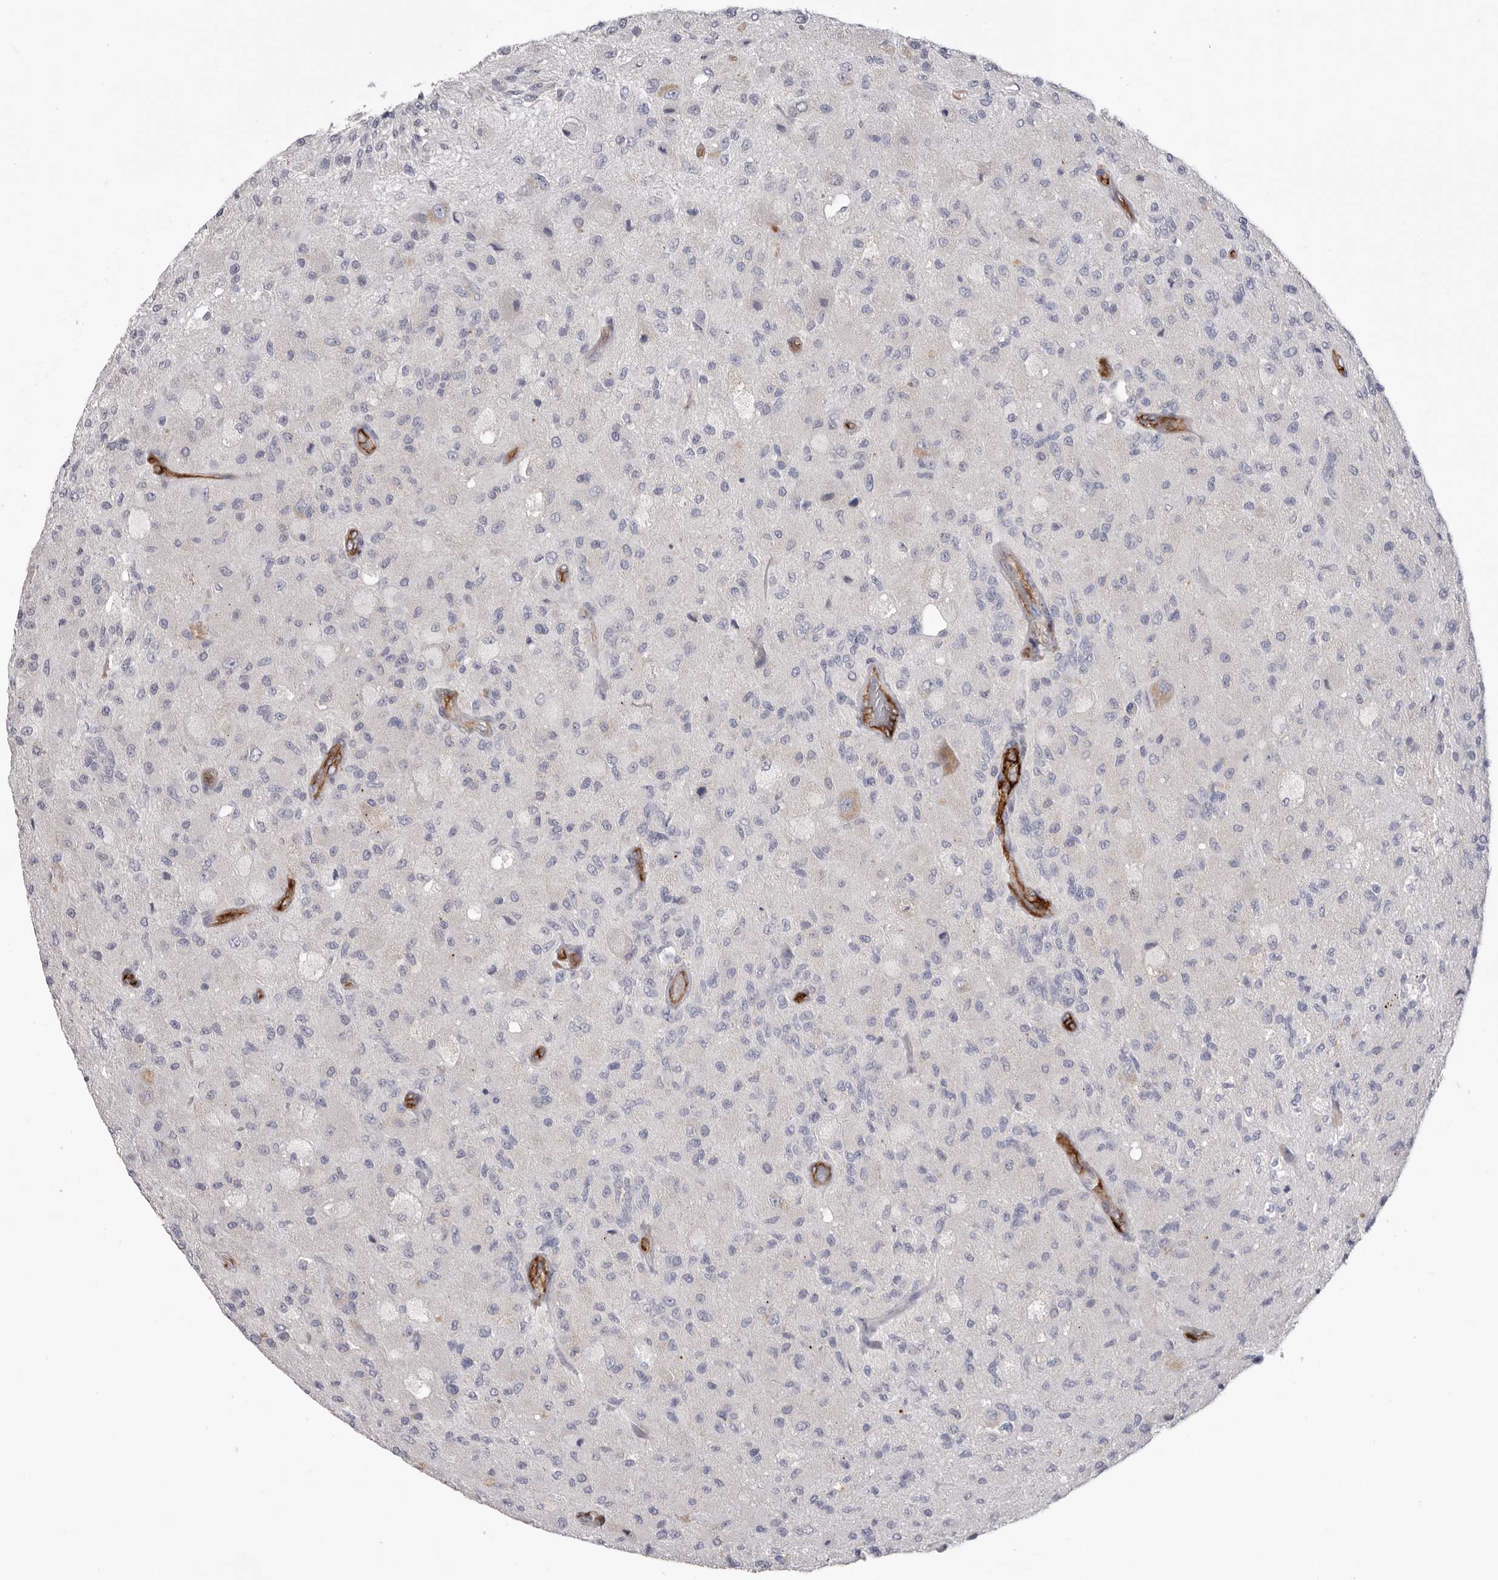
{"staining": {"intensity": "negative", "quantity": "none", "location": "none"}, "tissue": "glioma", "cell_type": "Tumor cells", "image_type": "cancer", "snomed": [{"axis": "morphology", "description": "Normal tissue, NOS"}, {"axis": "morphology", "description": "Glioma, malignant, High grade"}, {"axis": "topography", "description": "Cerebral cortex"}], "caption": "Immunohistochemistry micrograph of neoplastic tissue: malignant glioma (high-grade) stained with DAB (3,3'-diaminobenzidine) reveals no significant protein expression in tumor cells. Brightfield microscopy of immunohistochemistry (IHC) stained with DAB (3,3'-diaminobenzidine) (brown) and hematoxylin (blue), captured at high magnification.", "gene": "LRRC66", "patient": {"sex": "male", "age": 77}}